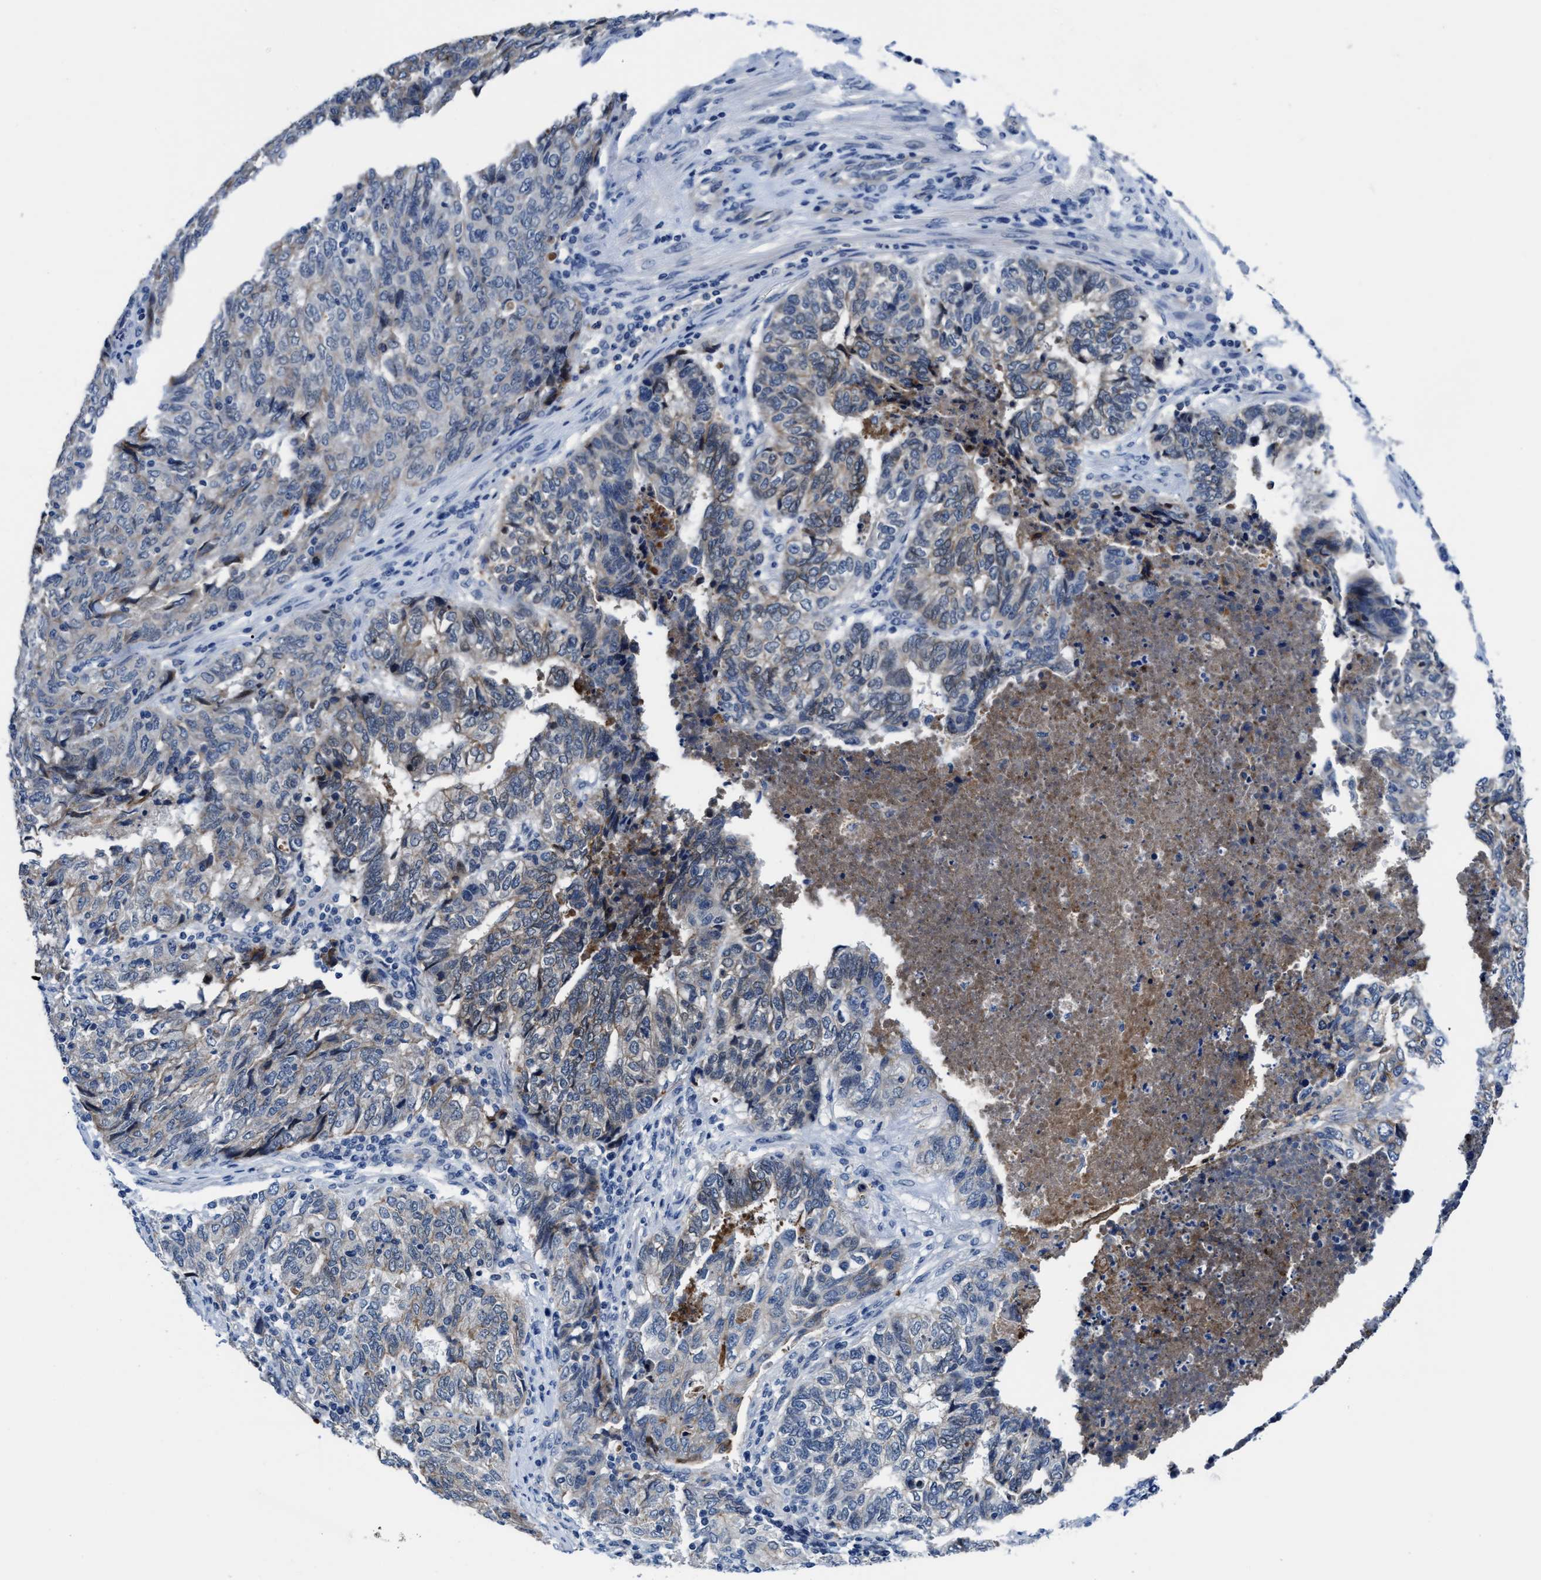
{"staining": {"intensity": "weak", "quantity": "<25%", "location": "cytoplasmic/membranous"}, "tissue": "endometrial cancer", "cell_type": "Tumor cells", "image_type": "cancer", "snomed": [{"axis": "morphology", "description": "Adenocarcinoma, NOS"}, {"axis": "topography", "description": "Endometrium"}], "caption": "Endometrial adenocarcinoma was stained to show a protein in brown. There is no significant staining in tumor cells.", "gene": "GHITM", "patient": {"sex": "female", "age": 80}}